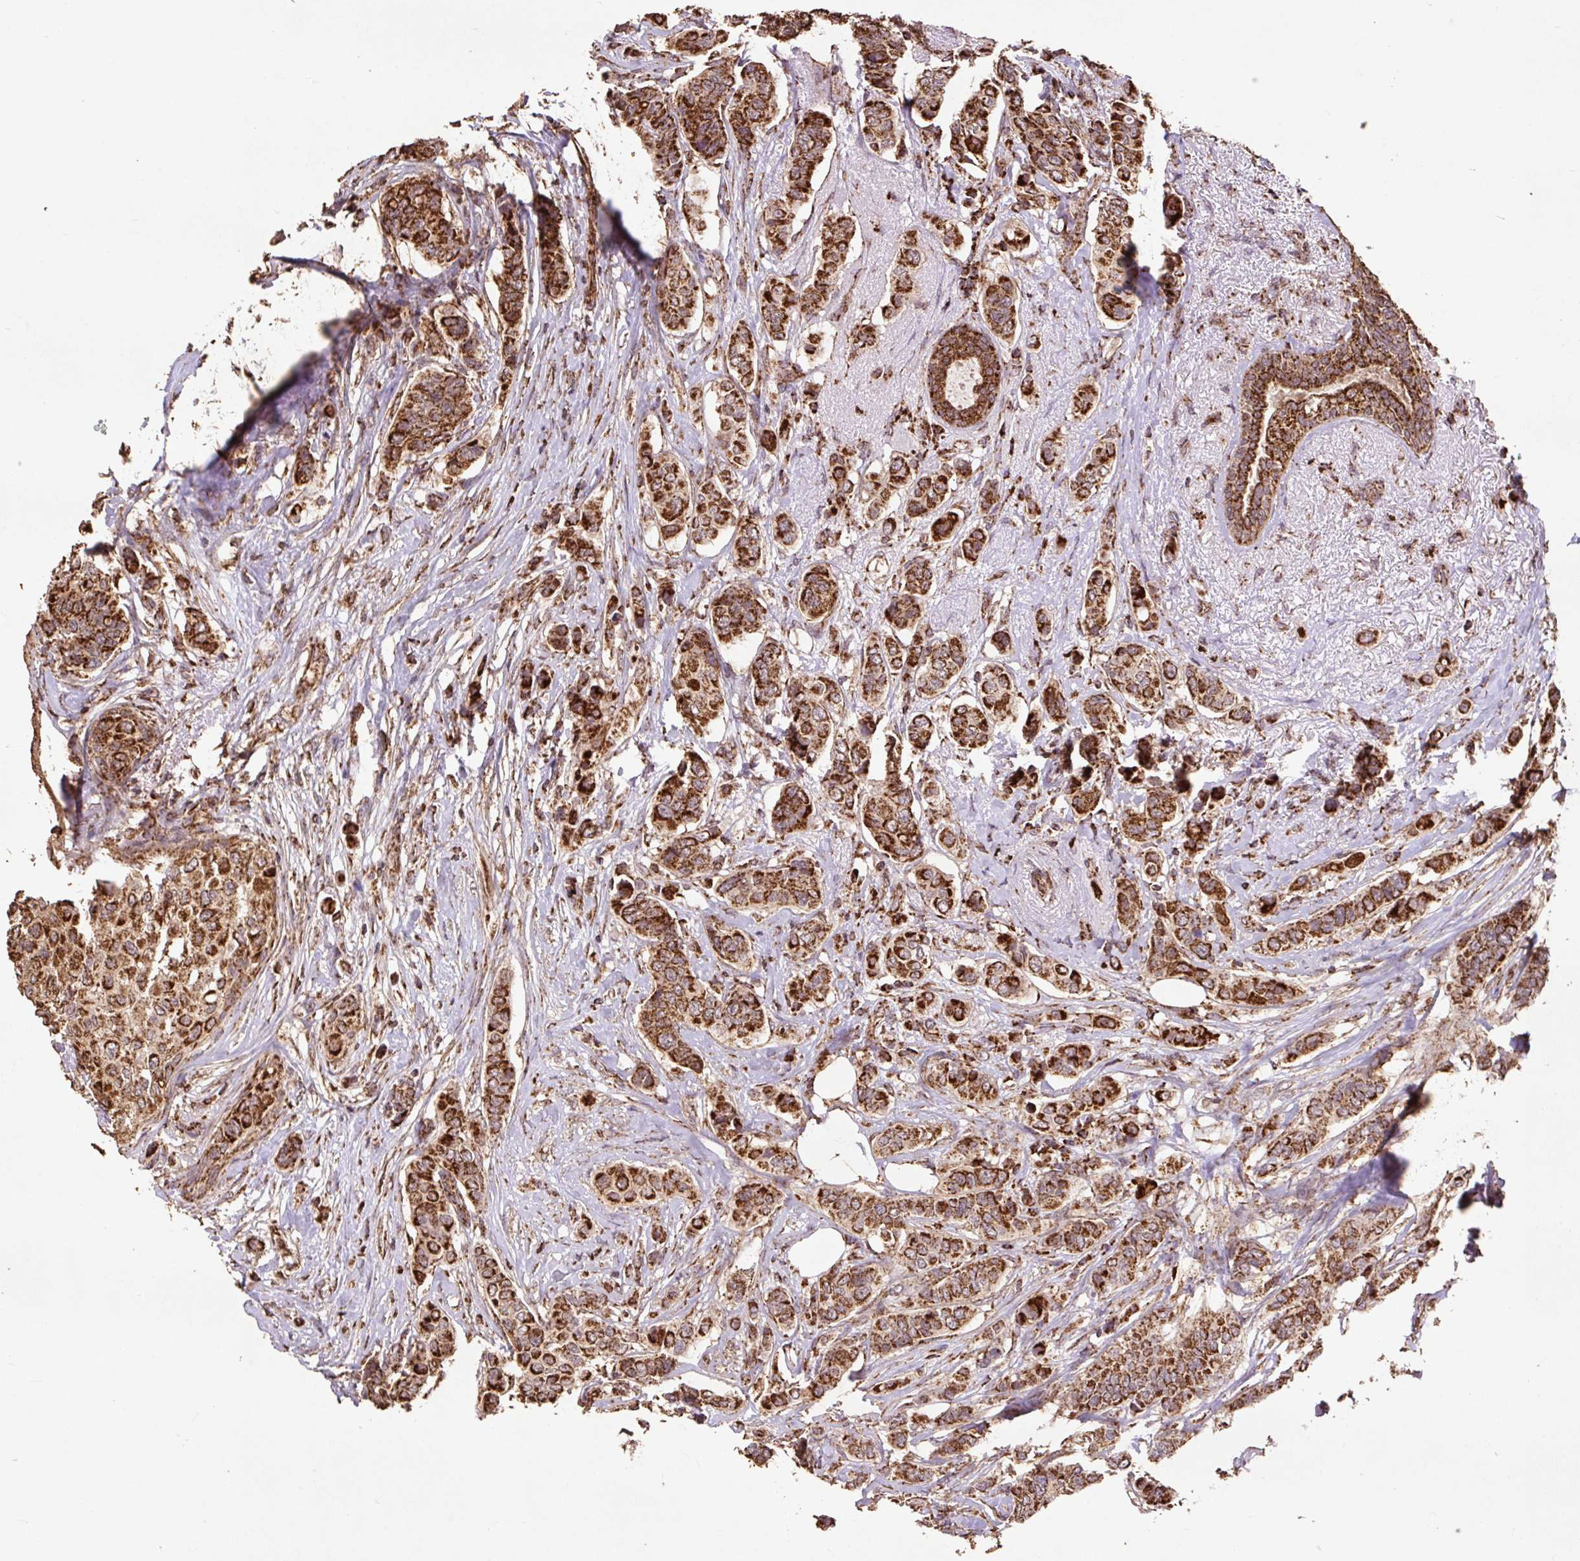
{"staining": {"intensity": "strong", "quantity": ">75%", "location": "cytoplasmic/membranous"}, "tissue": "breast cancer", "cell_type": "Tumor cells", "image_type": "cancer", "snomed": [{"axis": "morphology", "description": "Lobular carcinoma"}, {"axis": "topography", "description": "Breast"}], "caption": "This histopathology image shows breast cancer stained with immunohistochemistry to label a protein in brown. The cytoplasmic/membranous of tumor cells show strong positivity for the protein. Nuclei are counter-stained blue.", "gene": "ATP5F1A", "patient": {"sex": "female", "age": 51}}